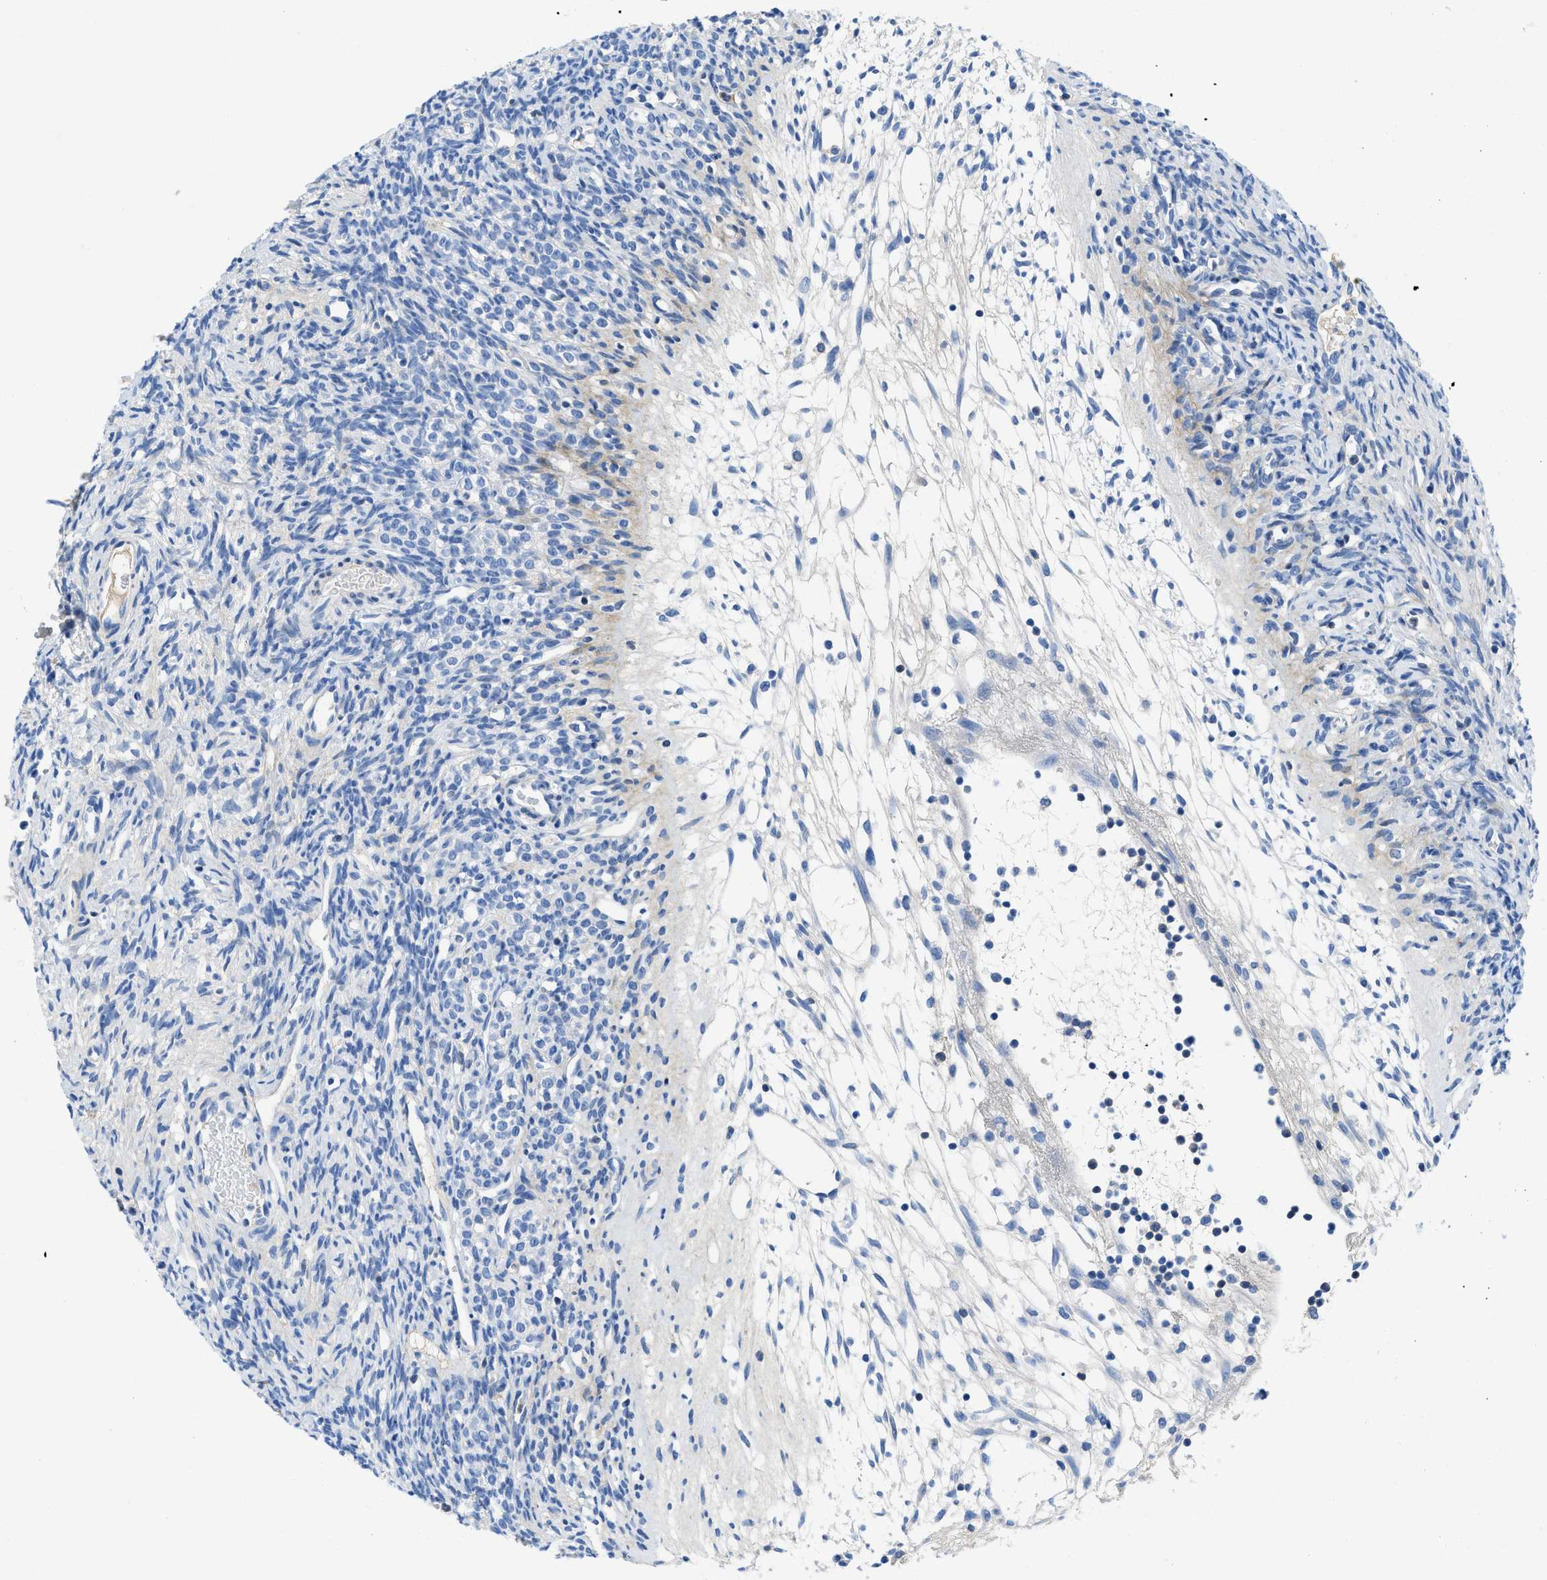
{"staining": {"intensity": "negative", "quantity": "none", "location": "none"}, "tissue": "ovary", "cell_type": "Follicle cells", "image_type": "normal", "snomed": [{"axis": "morphology", "description": "Normal tissue, NOS"}, {"axis": "topography", "description": "Ovary"}], "caption": "This is an immunohistochemistry histopathology image of normal human ovary. There is no positivity in follicle cells.", "gene": "COL3A1", "patient": {"sex": "female", "age": 33}}